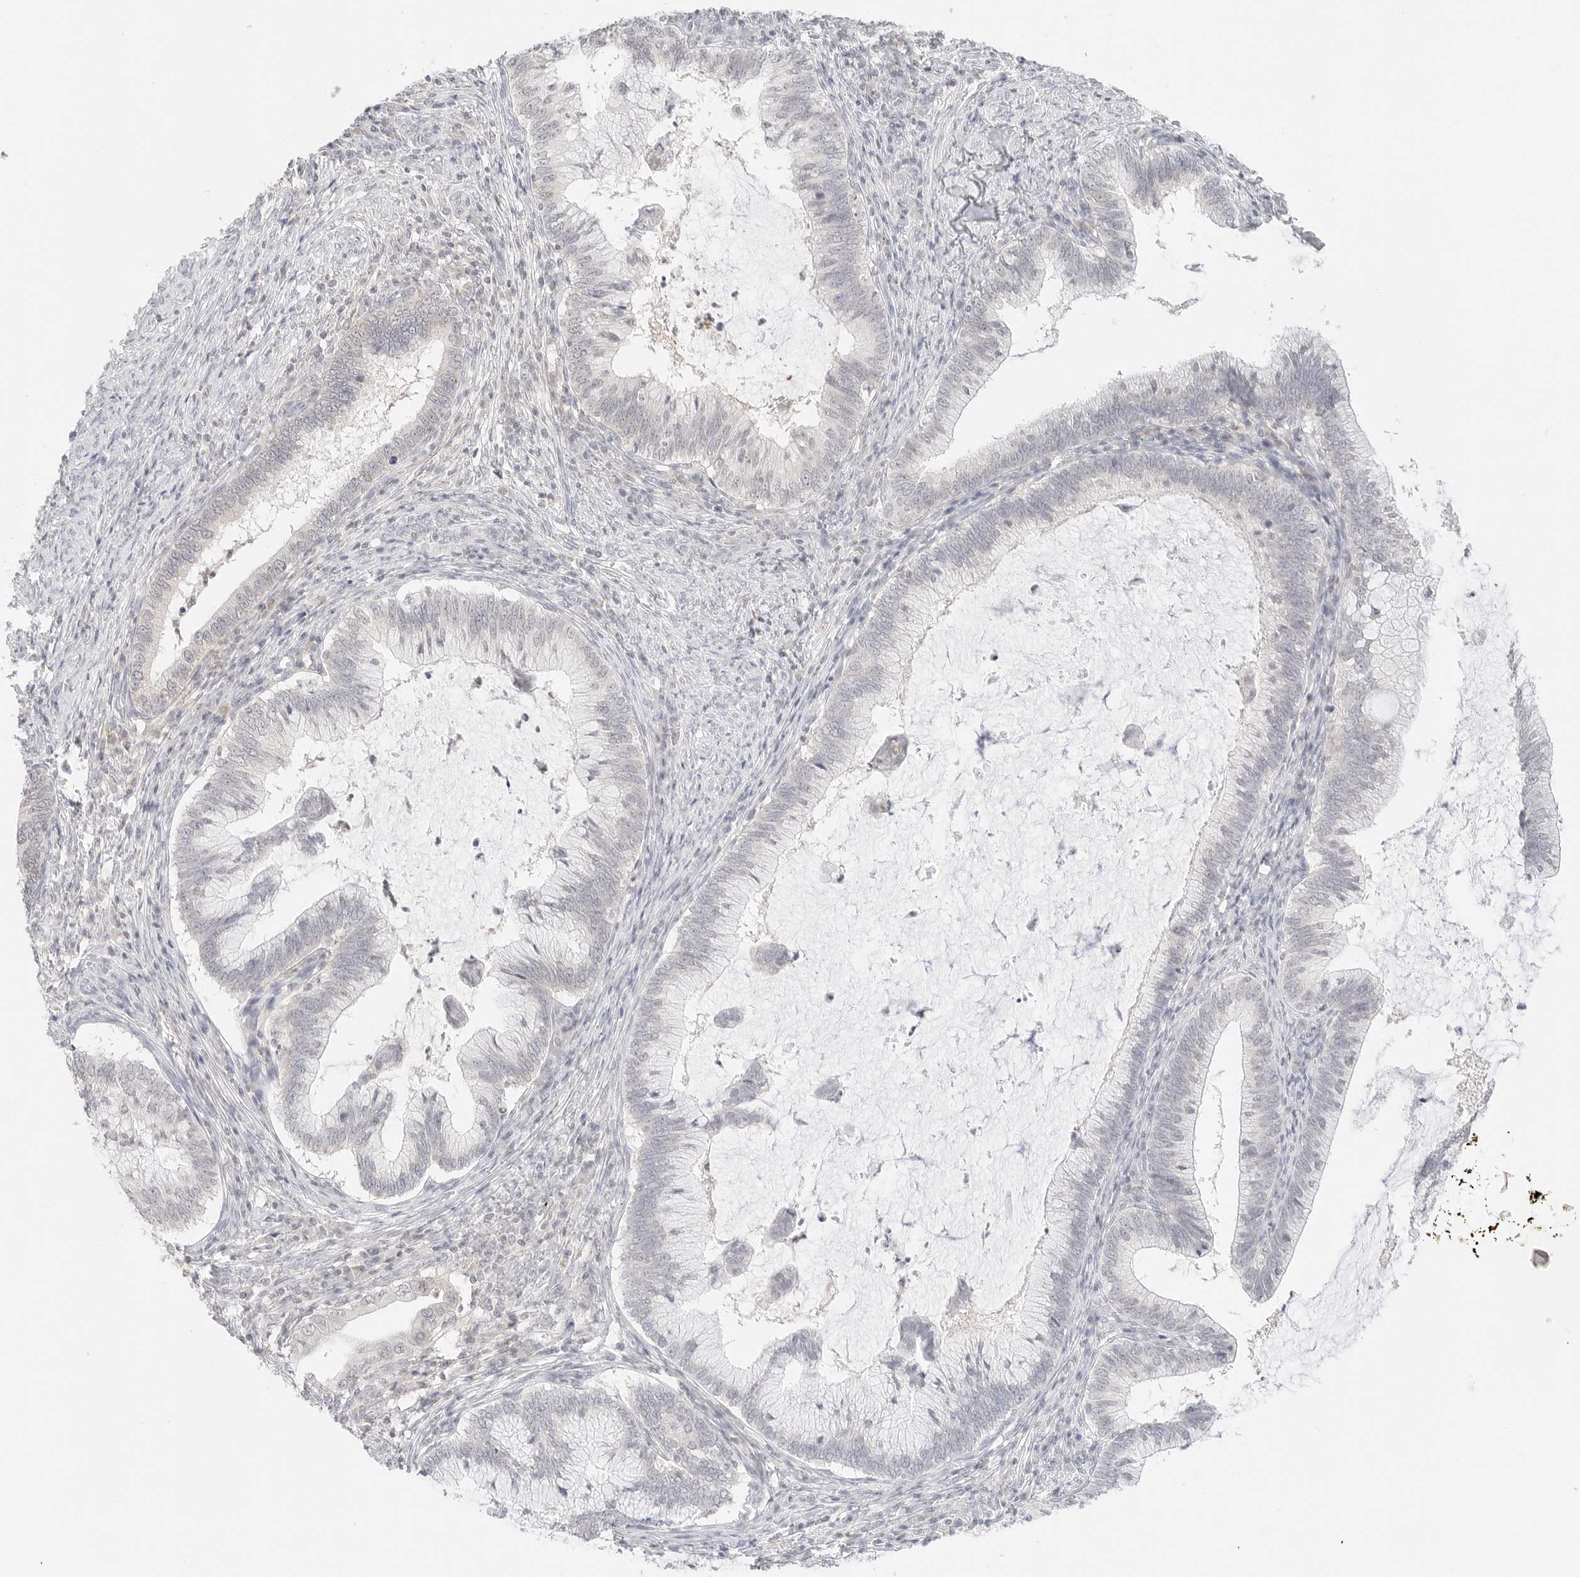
{"staining": {"intensity": "negative", "quantity": "none", "location": "none"}, "tissue": "cervical cancer", "cell_type": "Tumor cells", "image_type": "cancer", "snomed": [{"axis": "morphology", "description": "Adenocarcinoma, NOS"}, {"axis": "topography", "description": "Cervix"}], "caption": "Histopathology image shows no significant protein staining in tumor cells of cervical cancer (adenocarcinoma).", "gene": "GNAS", "patient": {"sex": "female", "age": 36}}